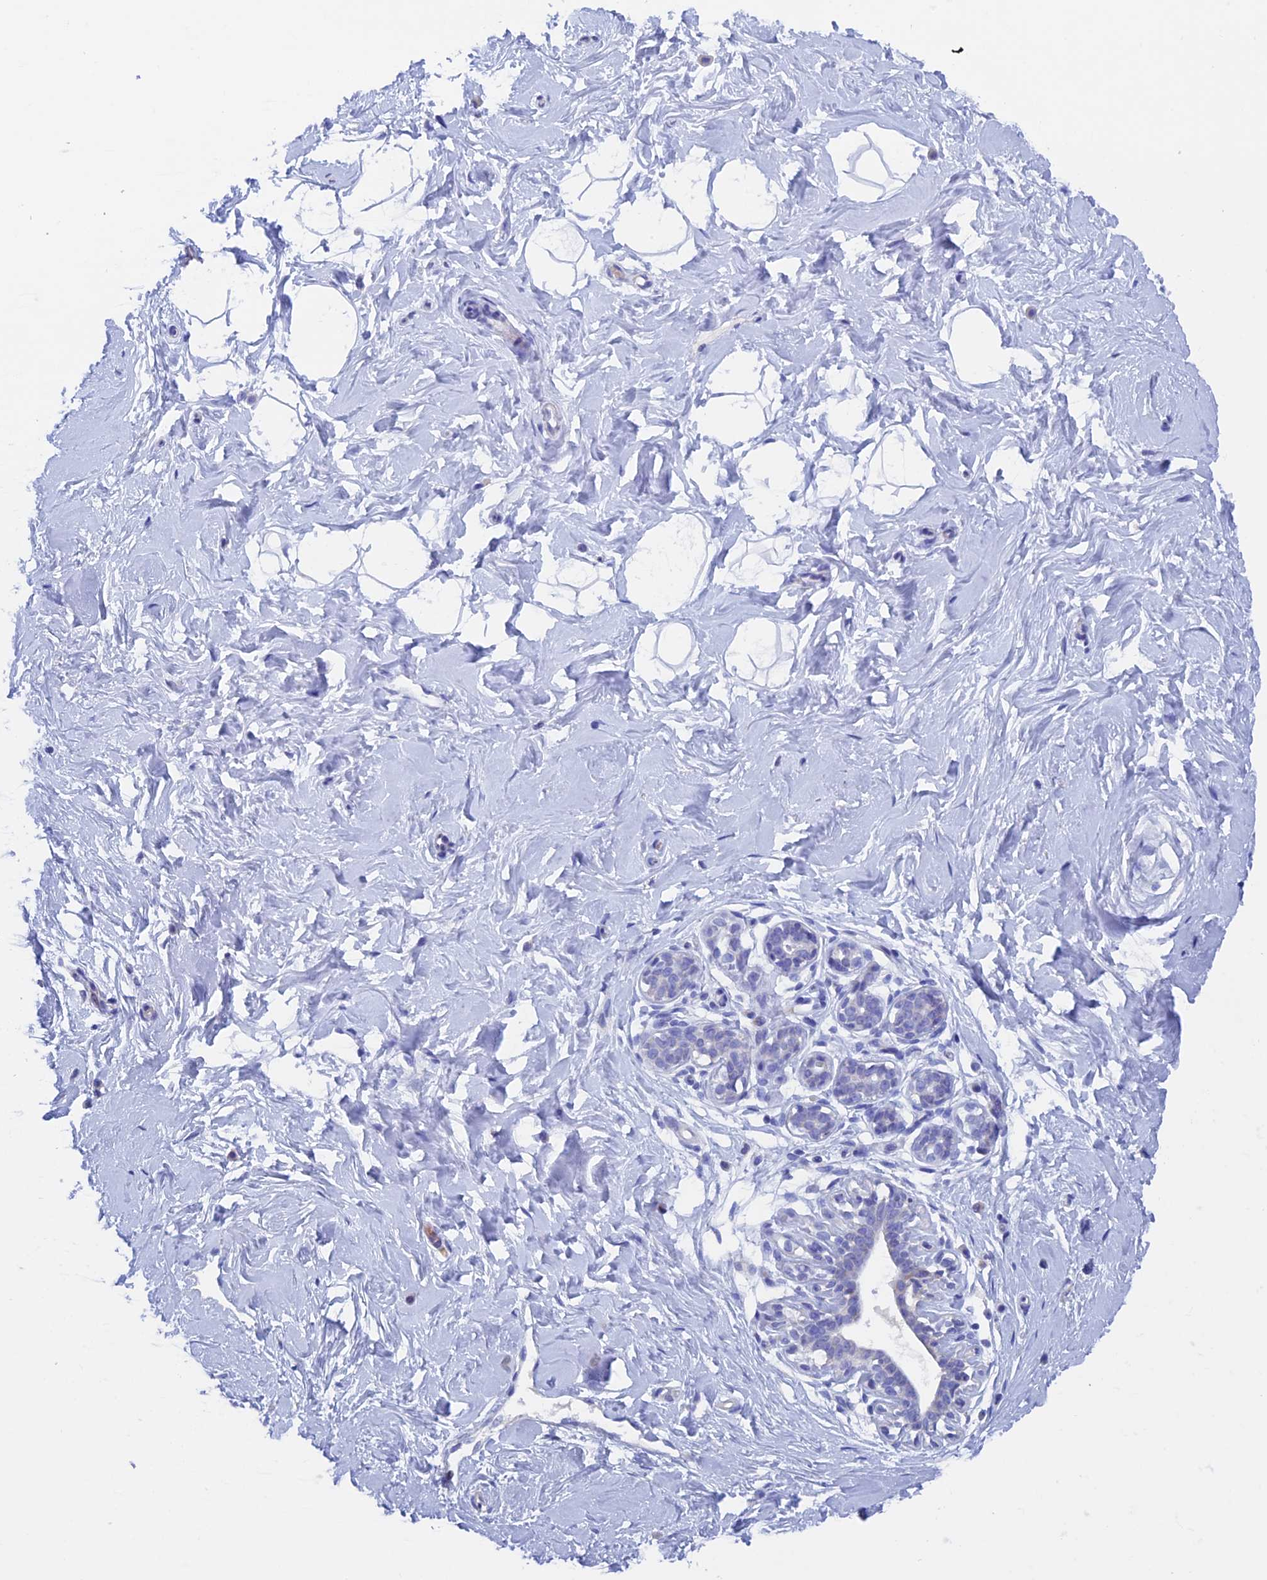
{"staining": {"intensity": "negative", "quantity": "none", "location": "none"}, "tissue": "breast", "cell_type": "Adipocytes", "image_type": "normal", "snomed": [{"axis": "morphology", "description": "Normal tissue, NOS"}, {"axis": "morphology", "description": "Adenoma, NOS"}, {"axis": "topography", "description": "Breast"}], "caption": "IHC histopathology image of unremarkable breast stained for a protein (brown), which exhibits no expression in adipocytes.", "gene": "PSMC3IP", "patient": {"sex": "female", "age": 23}}